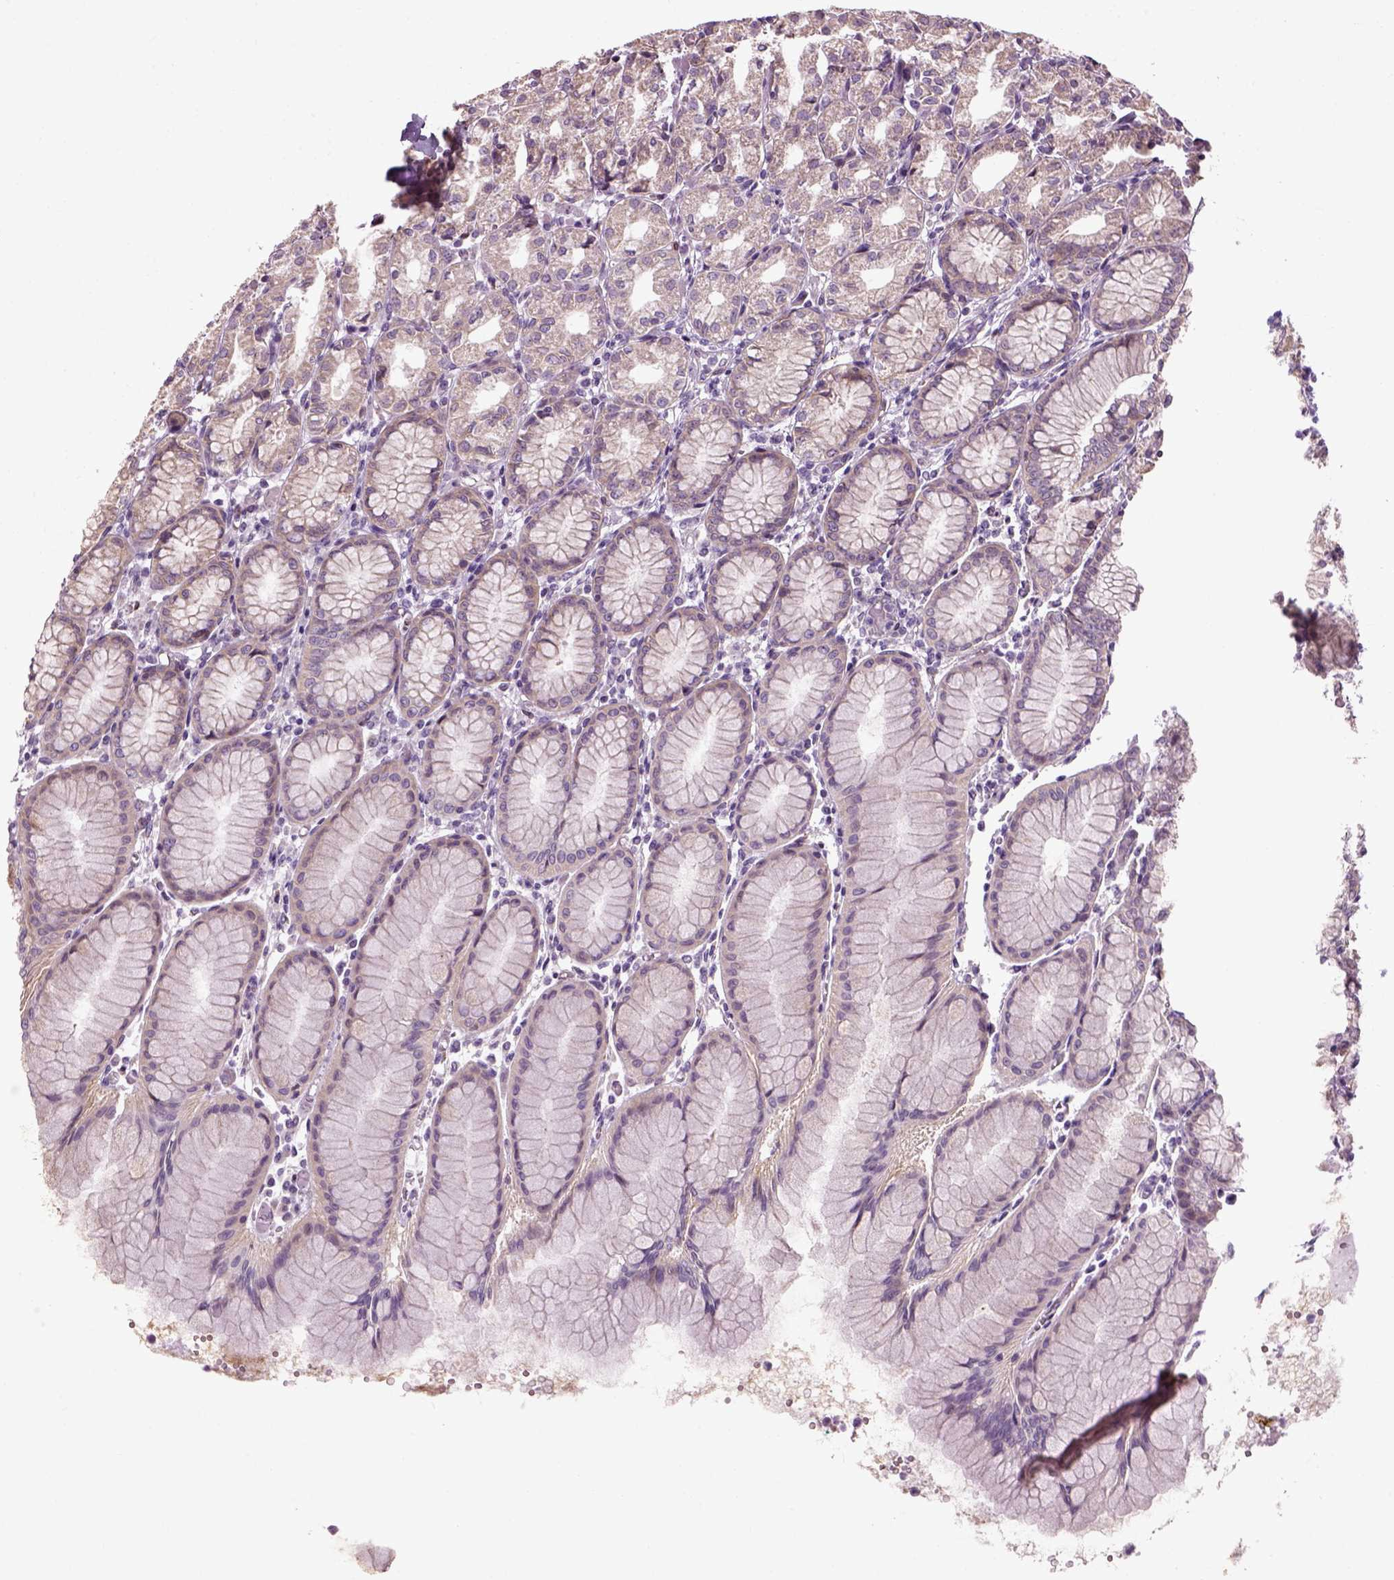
{"staining": {"intensity": "weak", "quantity": "<25%", "location": "cytoplasmic/membranous"}, "tissue": "stomach", "cell_type": "Glandular cells", "image_type": "normal", "snomed": [{"axis": "morphology", "description": "Normal tissue, NOS"}, {"axis": "topography", "description": "Stomach"}], "caption": "A high-resolution photomicrograph shows immunohistochemistry (IHC) staining of normal stomach, which reveals no significant staining in glandular cells. The staining is performed using DAB (3,3'-diaminobenzidine) brown chromogen with nuclei counter-stained in using hematoxylin.", "gene": "XK", "patient": {"sex": "female", "age": 57}}